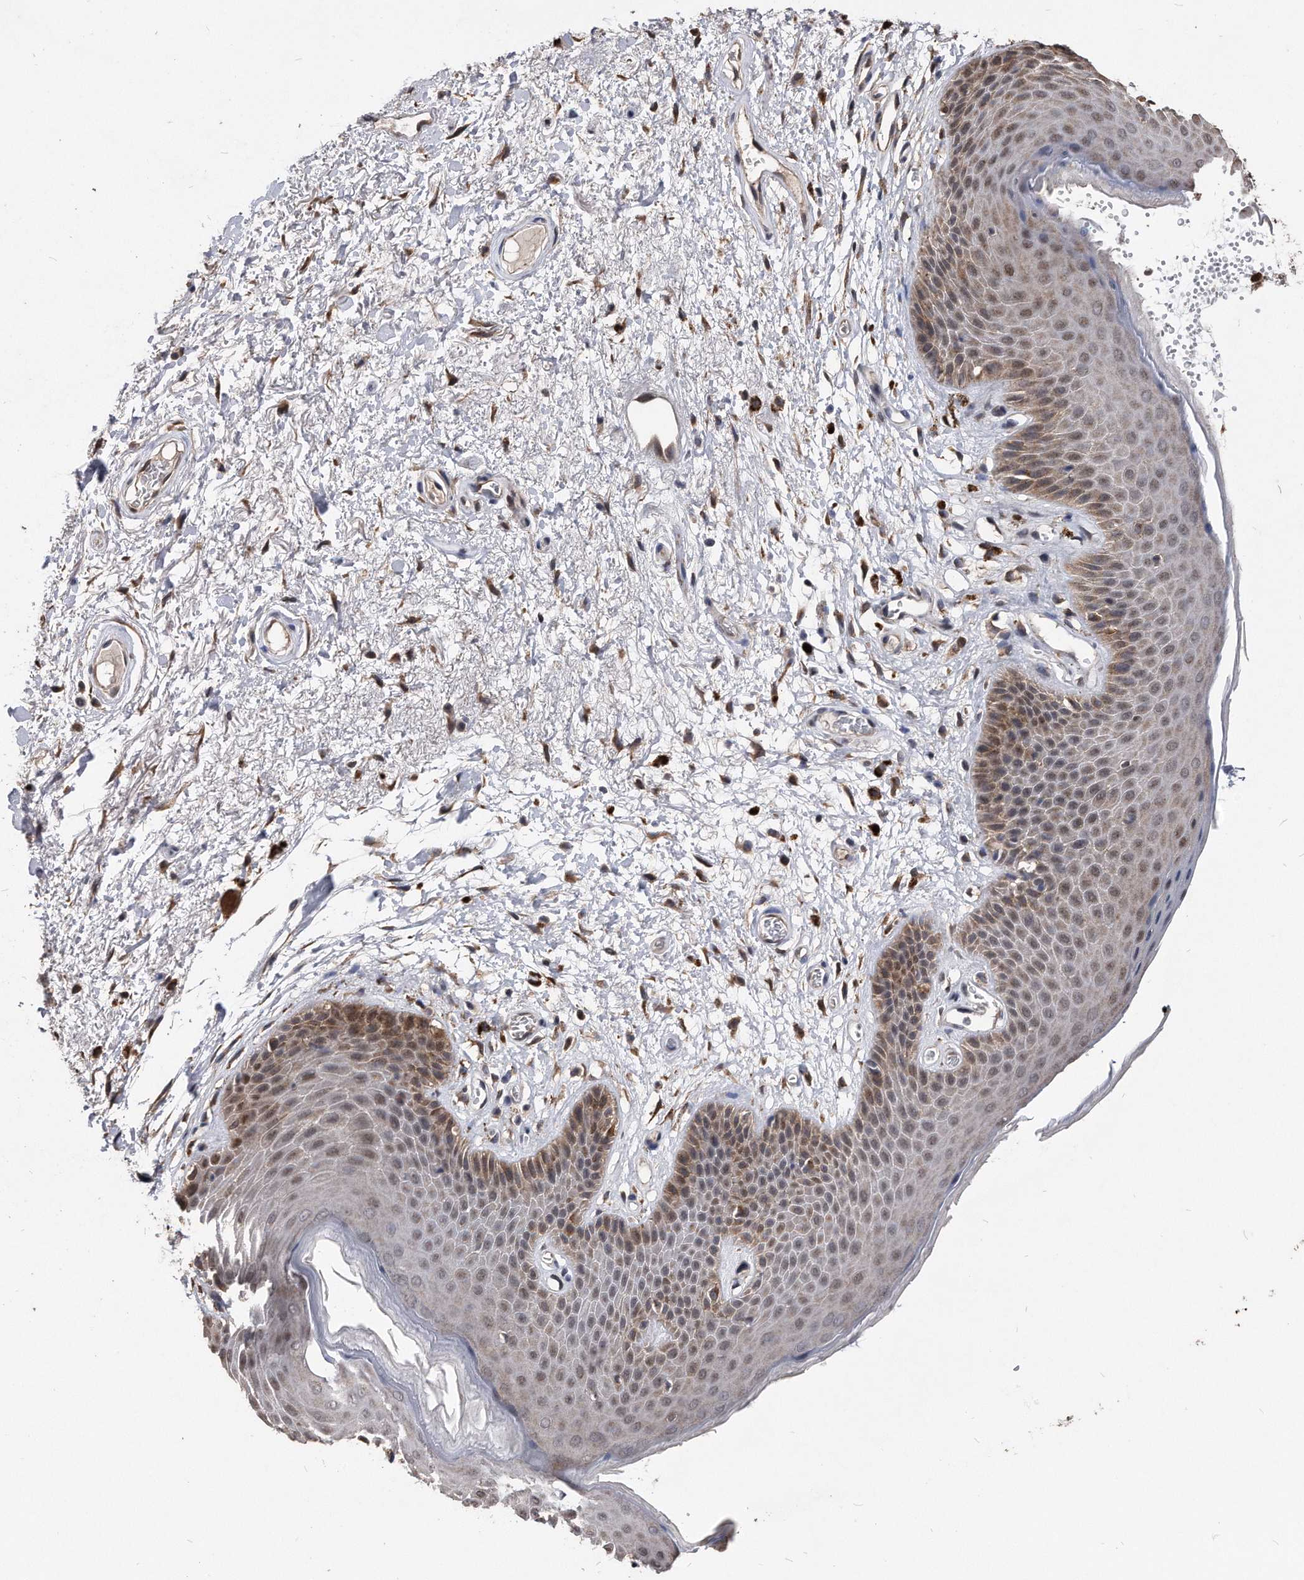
{"staining": {"intensity": "moderate", "quantity": "25%-75%", "location": "cytoplasmic/membranous"}, "tissue": "skin", "cell_type": "Epidermal cells", "image_type": "normal", "snomed": [{"axis": "morphology", "description": "Normal tissue, NOS"}, {"axis": "topography", "description": "Anal"}], "caption": "Skin stained with DAB (3,3'-diaminobenzidine) IHC displays medium levels of moderate cytoplasmic/membranous positivity in about 25%-75% of epidermal cells. Immunohistochemistry (ihc) stains the protein of interest in brown and the nuclei are stained blue.", "gene": "IL20RA", "patient": {"sex": "male", "age": 74}}